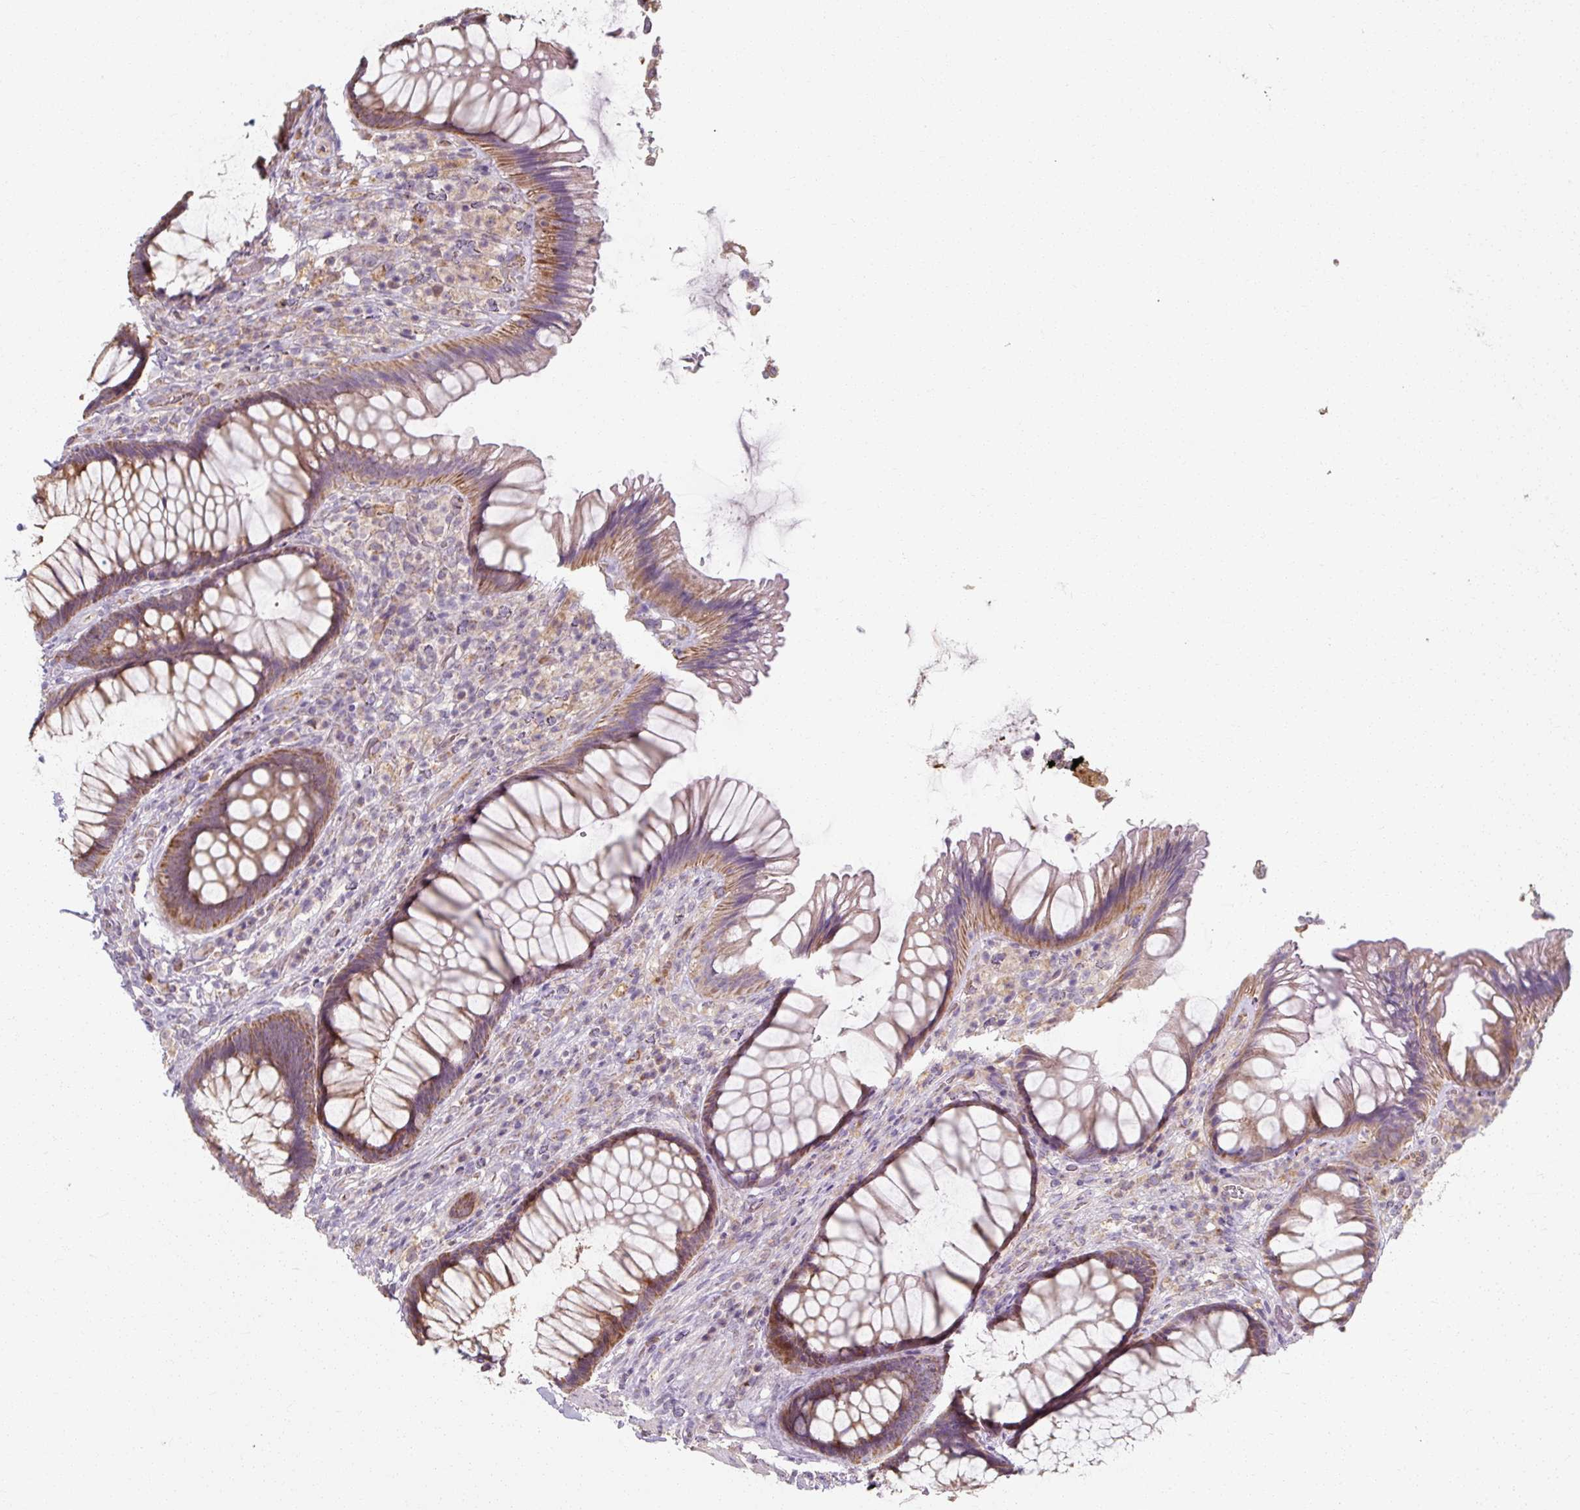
{"staining": {"intensity": "moderate", "quantity": ">75%", "location": "cytoplasmic/membranous"}, "tissue": "rectum", "cell_type": "Glandular cells", "image_type": "normal", "snomed": [{"axis": "morphology", "description": "Normal tissue, NOS"}, {"axis": "topography", "description": "Rectum"}], "caption": "Brown immunohistochemical staining in benign human rectum demonstrates moderate cytoplasmic/membranous positivity in approximately >75% of glandular cells. (Brightfield microscopy of DAB IHC at high magnification).", "gene": "TSEN54", "patient": {"sex": "male", "age": 53}}